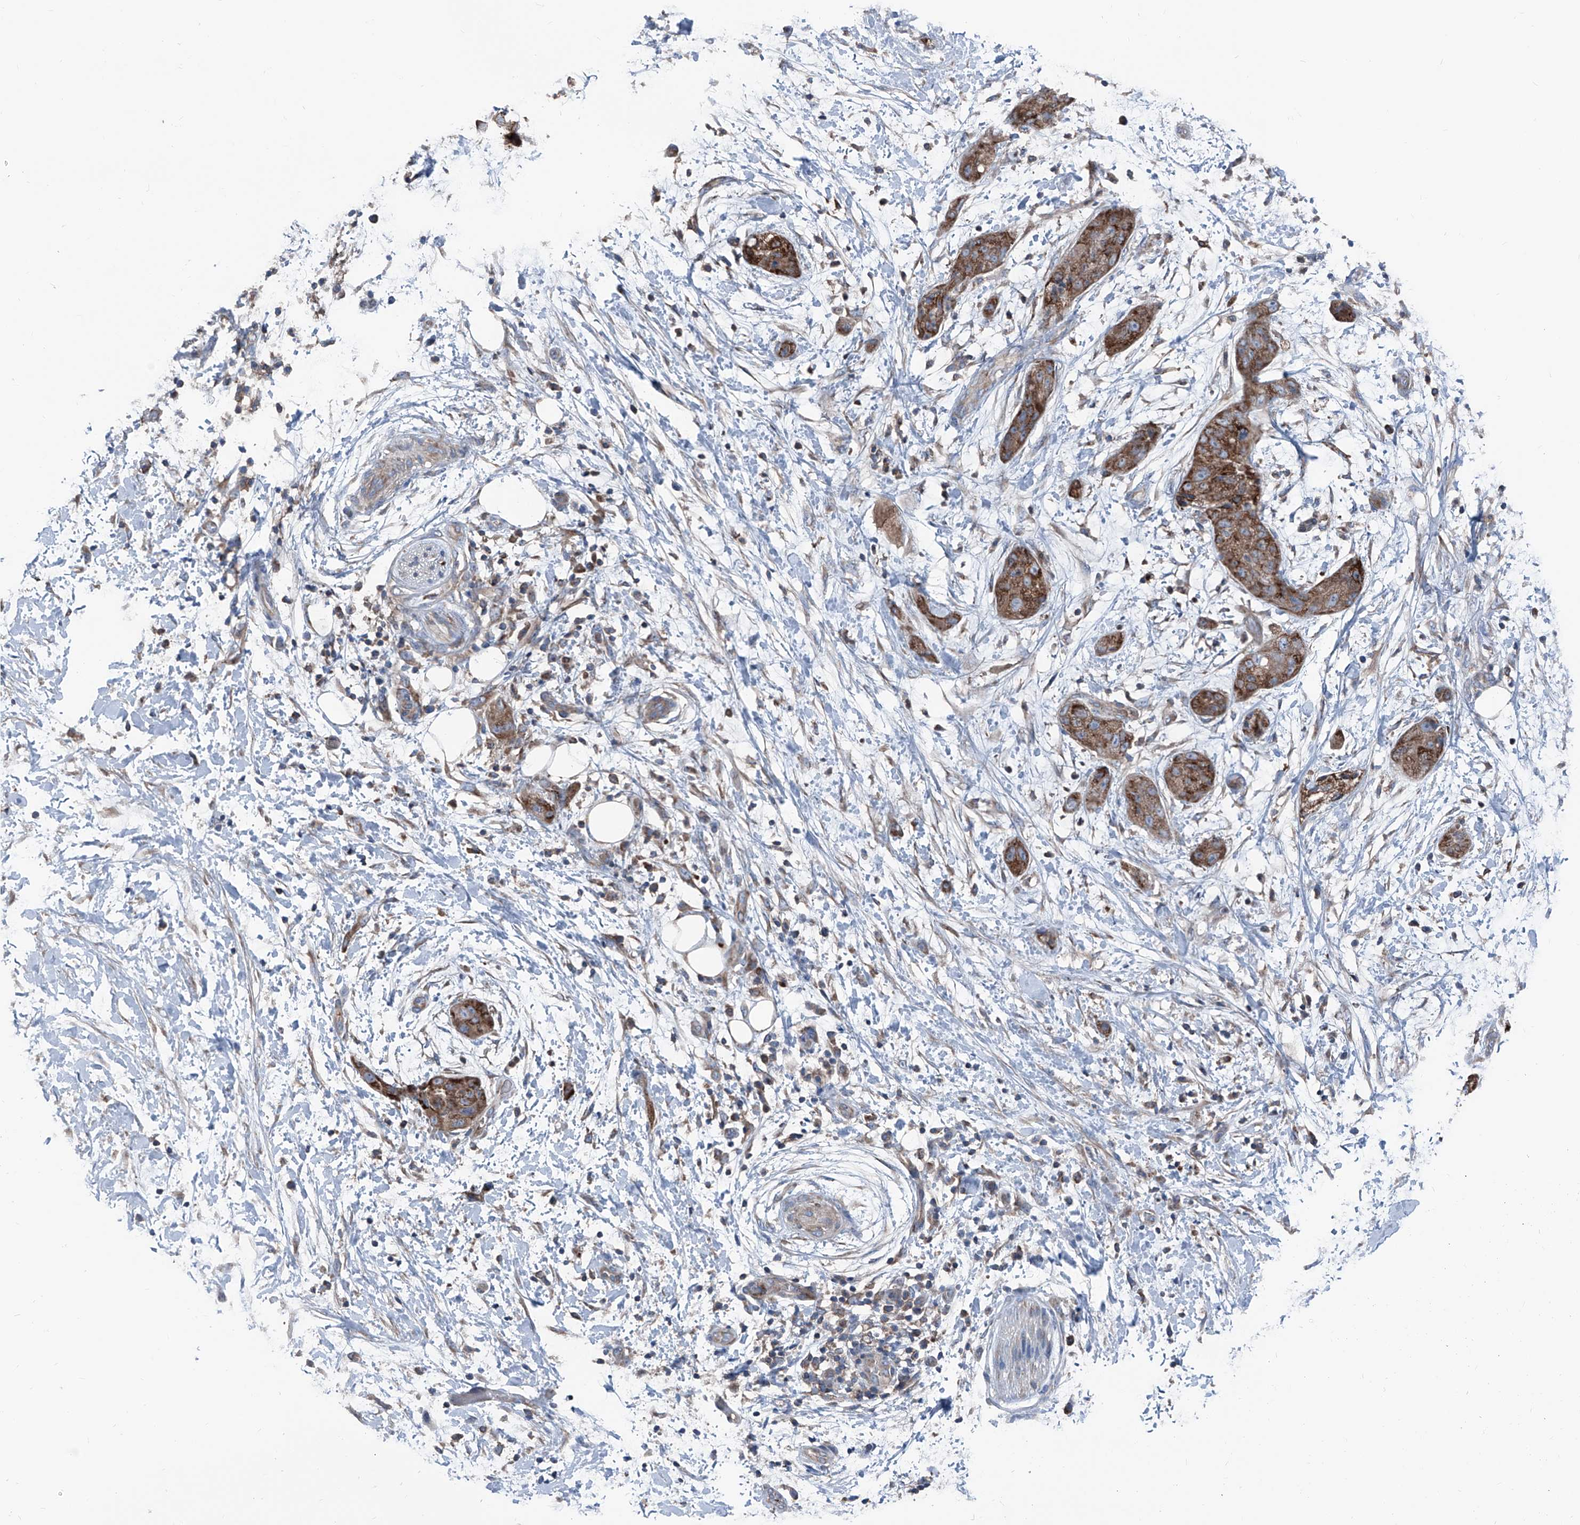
{"staining": {"intensity": "moderate", "quantity": ">75%", "location": "cytoplasmic/membranous"}, "tissue": "pancreatic cancer", "cell_type": "Tumor cells", "image_type": "cancer", "snomed": [{"axis": "morphology", "description": "Adenocarcinoma, NOS"}, {"axis": "topography", "description": "Pancreas"}], "caption": "Immunohistochemistry (IHC) micrograph of adenocarcinoma (pancreatic) stained for a protein (brown), which reveals medium levels of moderate cytoplasmic/membranous positivity in about >75% of tumor cells.", "gene": "GPAT3", "patient": {"sex": "female", "age": 78}}